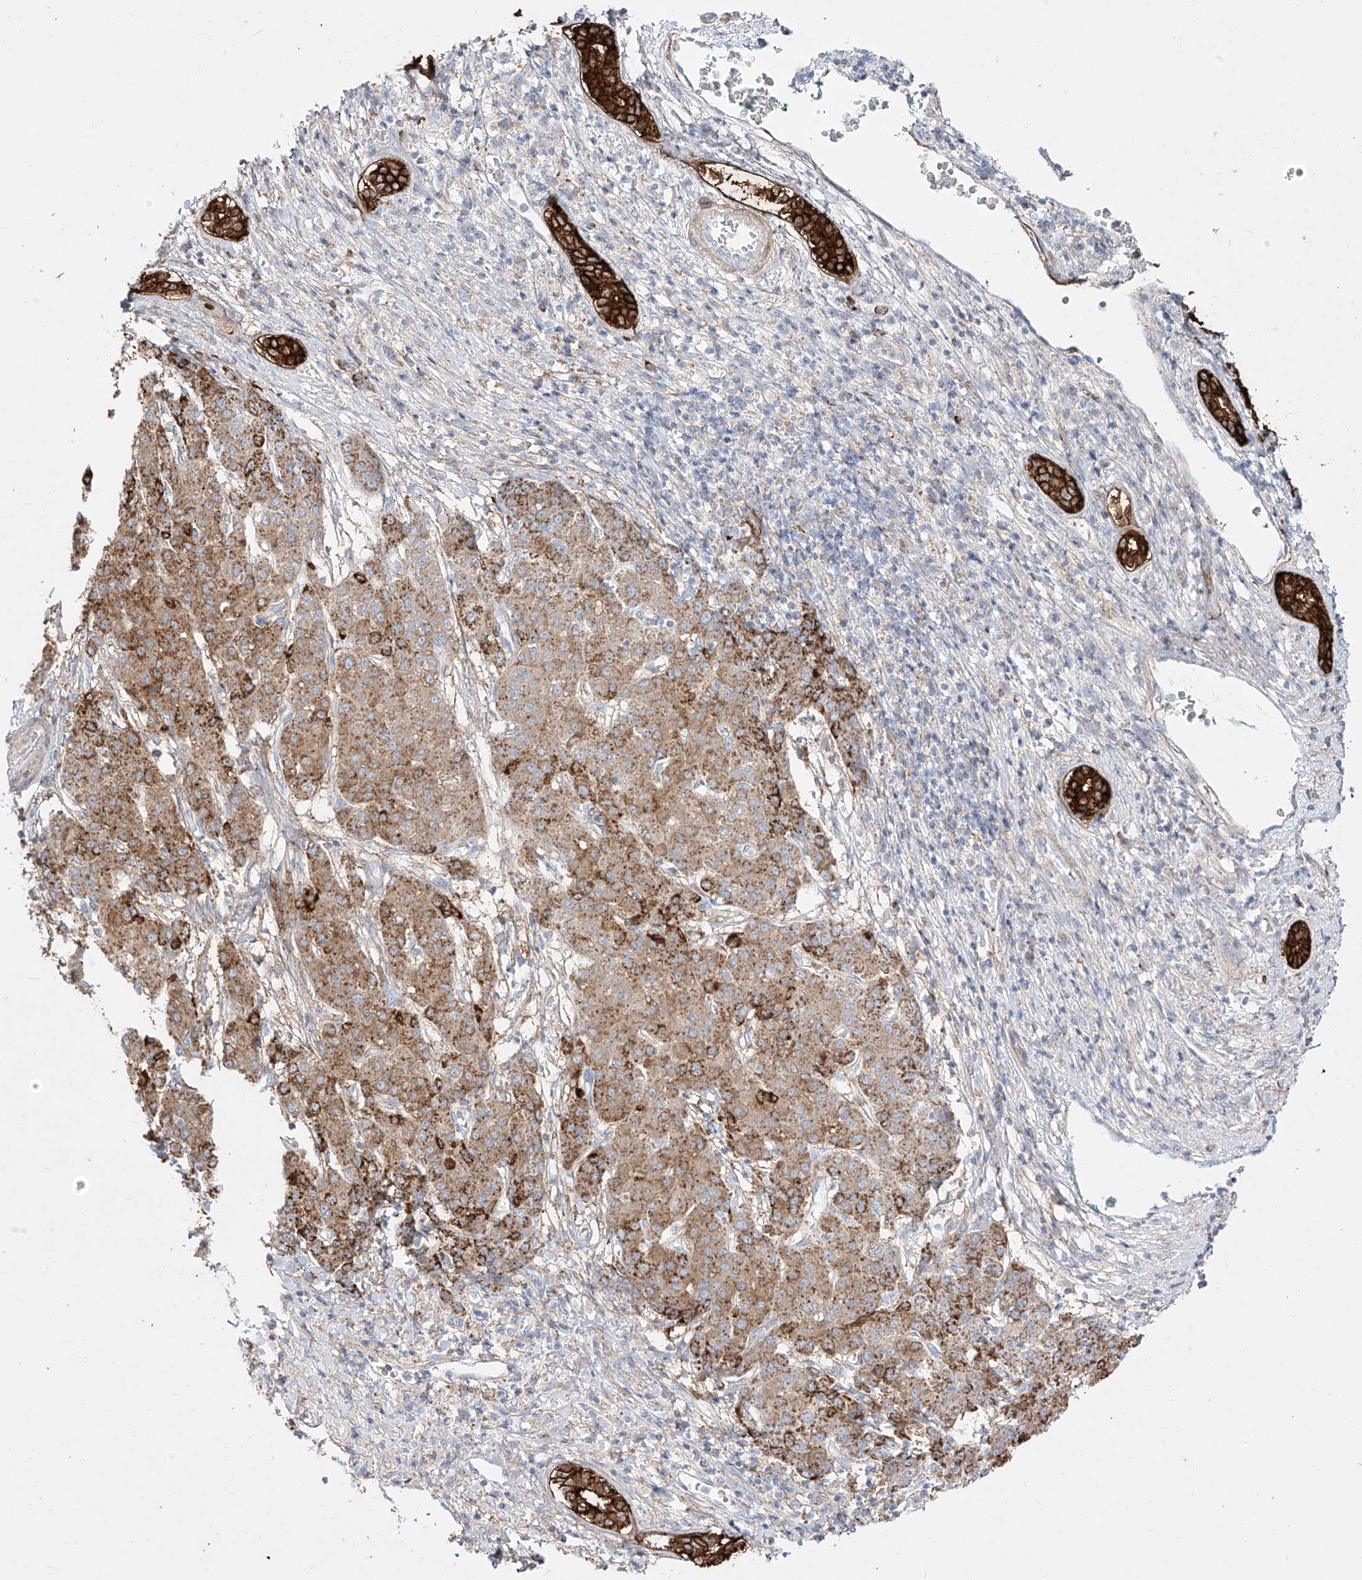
{"staining": {"intensity": "moderate", "quantity": "25%-75%", "location": "cytoplasmic/membranous"}, "tissue": "liver cancer", "cell_type": "Tumor cells", "image_type": "cancer", "snomed": [{"axis": "morphology", "description": "Carcinoma, Hepatocellular, NOS"}, {"axis": "topography", "description": "Liver"}], "caption": "DAB (3,3'-diaminobenzidine) immunohistochemical staining of liver hepatocellular carcinoma shows moderate cytoplasmic/membranous protein staining in approximately 25%-75% of tumor cells.", "gene": "ZGRF1", "patient": {"sex": "male", "age": 65}}